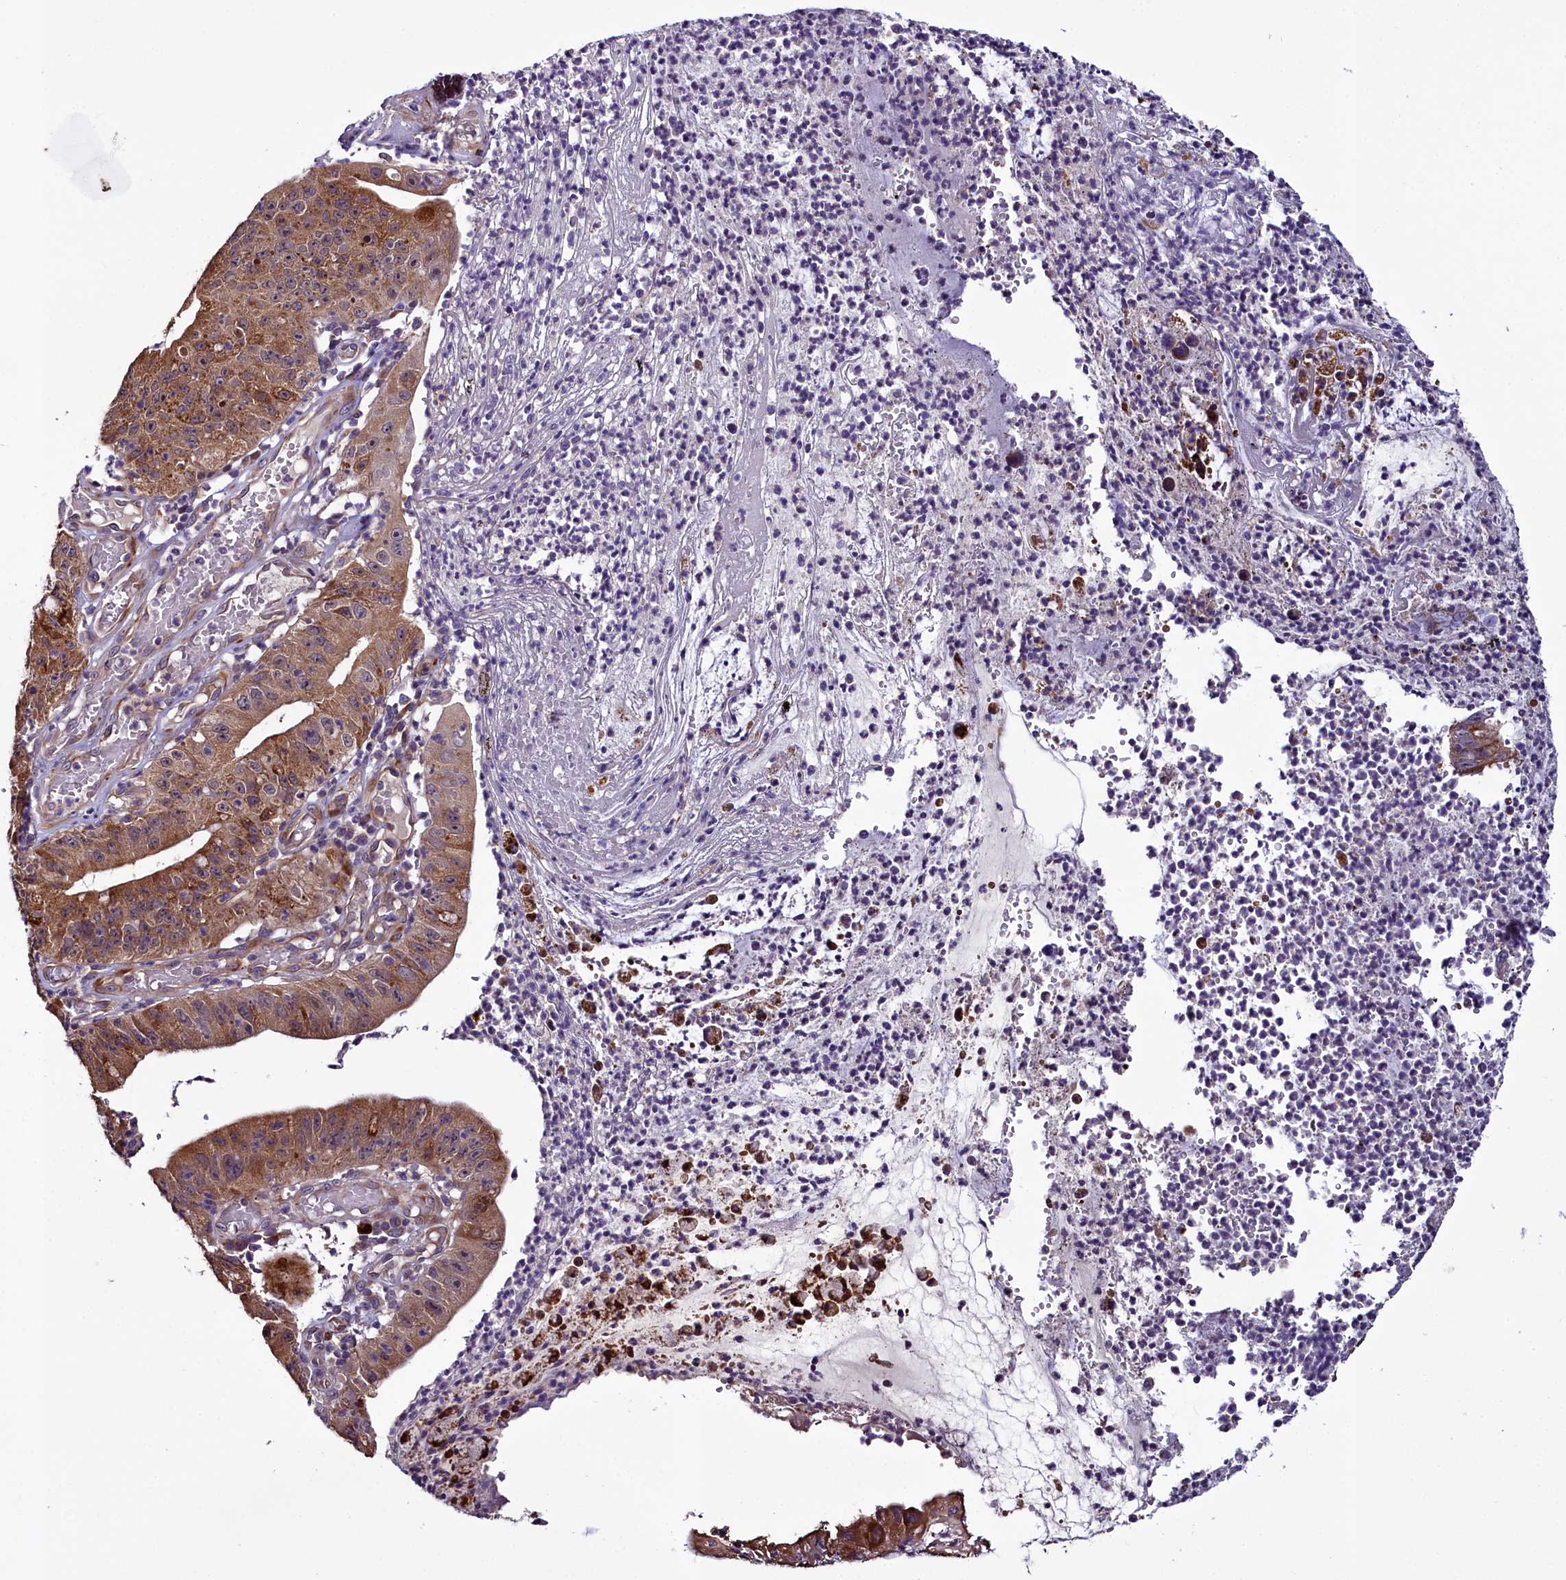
{"staining": {"intensity": "strong", "quantity": ">75%", "location": "cytoplasmic/membranous"}, "tissue": "stomach cancer", "cell_type": "Tumor cells", "image_type": "cancer", "snomed": [{"axis": "morphology", "description": "Adenocarcinoma, NOS"}, {"axis": "topography", "description": "Stomach"}], "caption": "Tumor cells demonstrate strong cytoplasmic/membranous staining in approximately >75% of cells in stomach cancer.", "gene": "RPUSD2", "patient": {"sex": "male", "age": 59}}